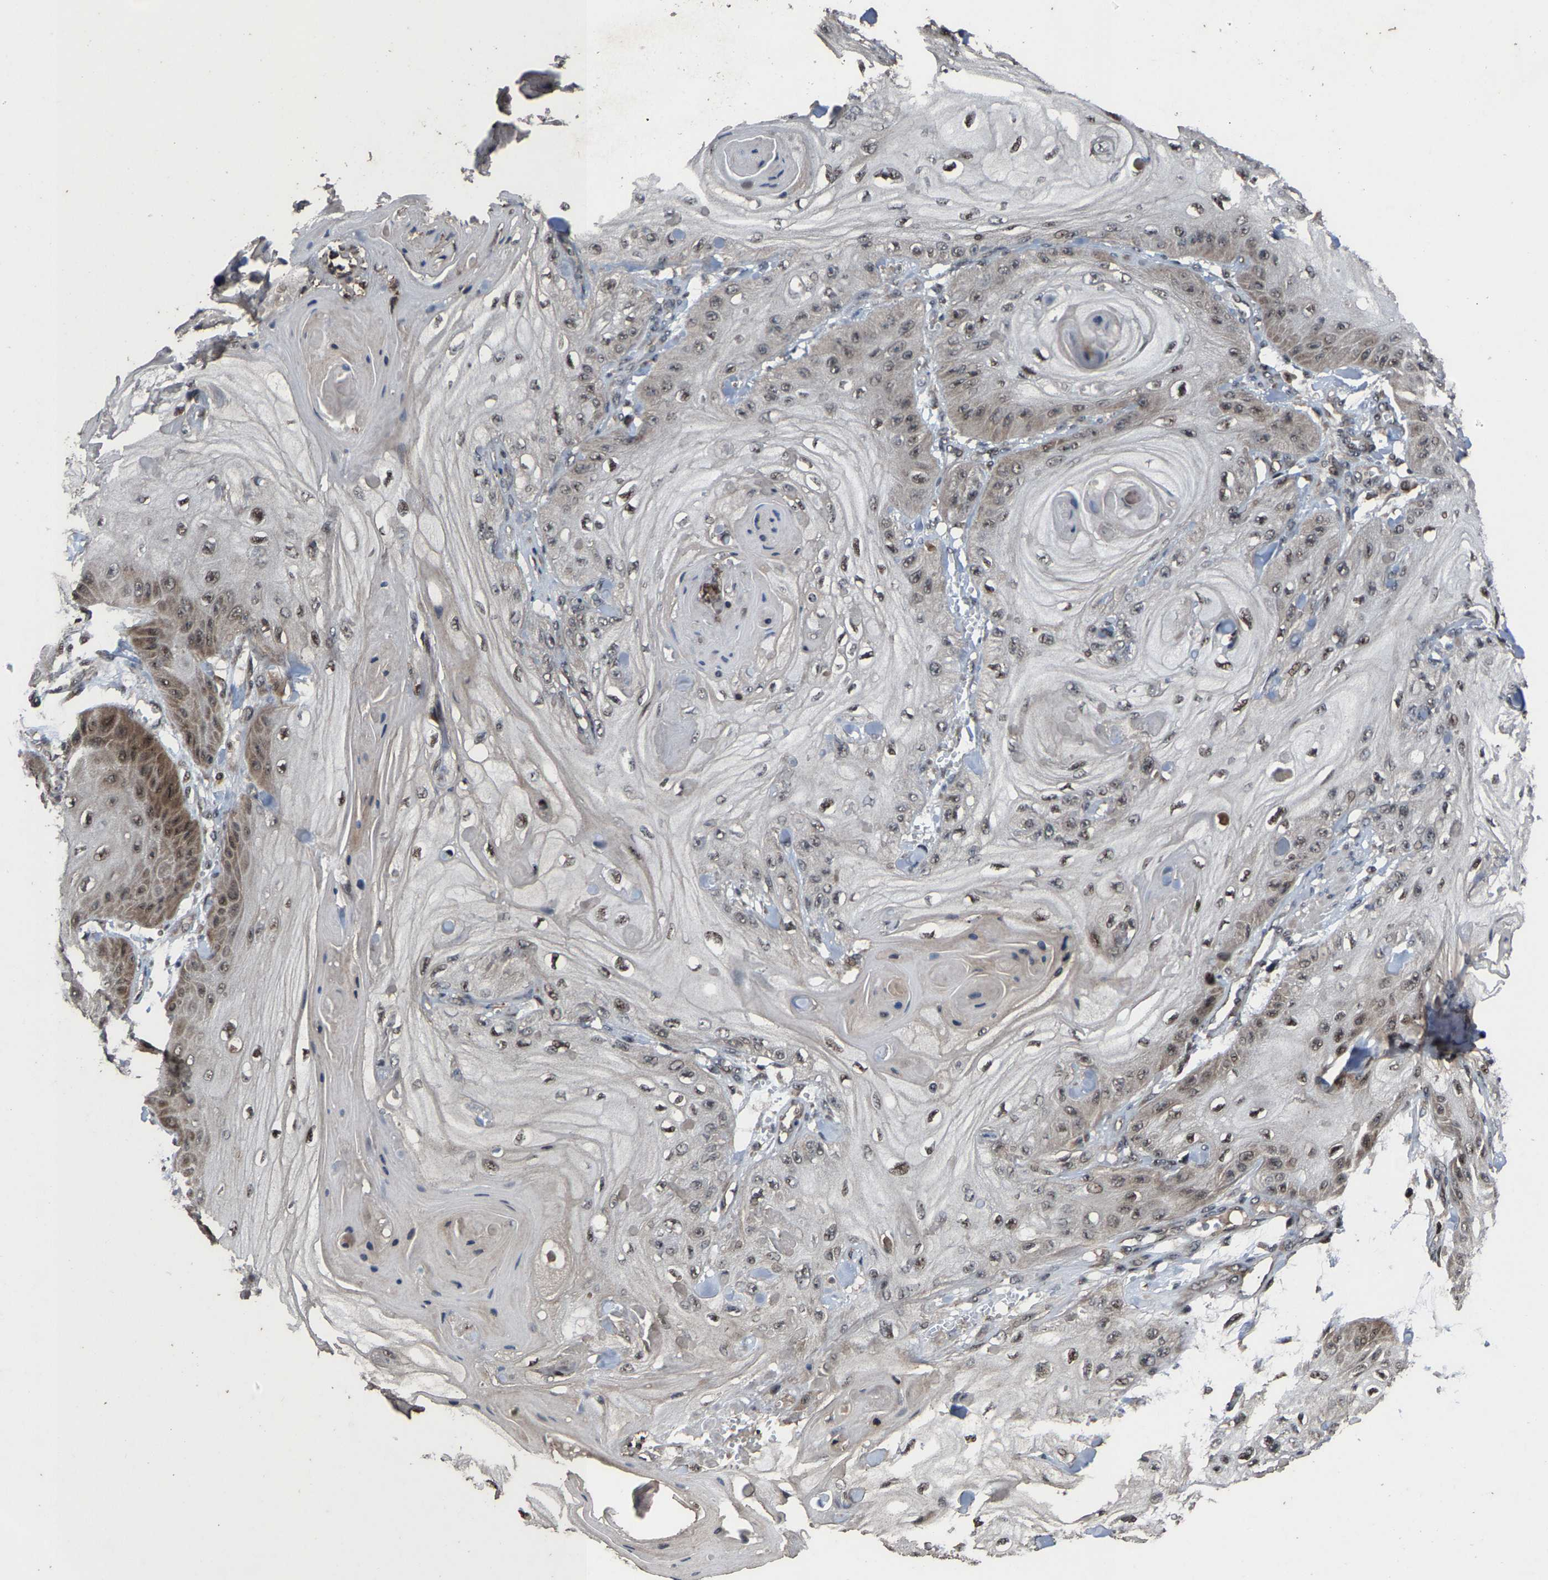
{"staining": {"intensity": "moderate", "quantity": "<25%", "location": "cytoplasmic/membranous,nuclear"}, "tissue": "skin cancer", "cell_type": "Tumor cells", "image_type": "cancer", "snomed": [{"axis": "morphology", "description": "Squamous cell carcinoma, NOS"}, {"axis": "topography", "description": "Skin"}], "caption": "DAB immunohistochemical staining of skin cancer demonstrates moderate cytoplasmic/membranous and nuclear protein expression in about <25% of tumor cells. (DAB (3,3'-diaminobenzidine) = brown stain, brightfield microscopy at high magnification).", "gene": "HAUS6", "patient": {"sex": "male", "age": 74}}